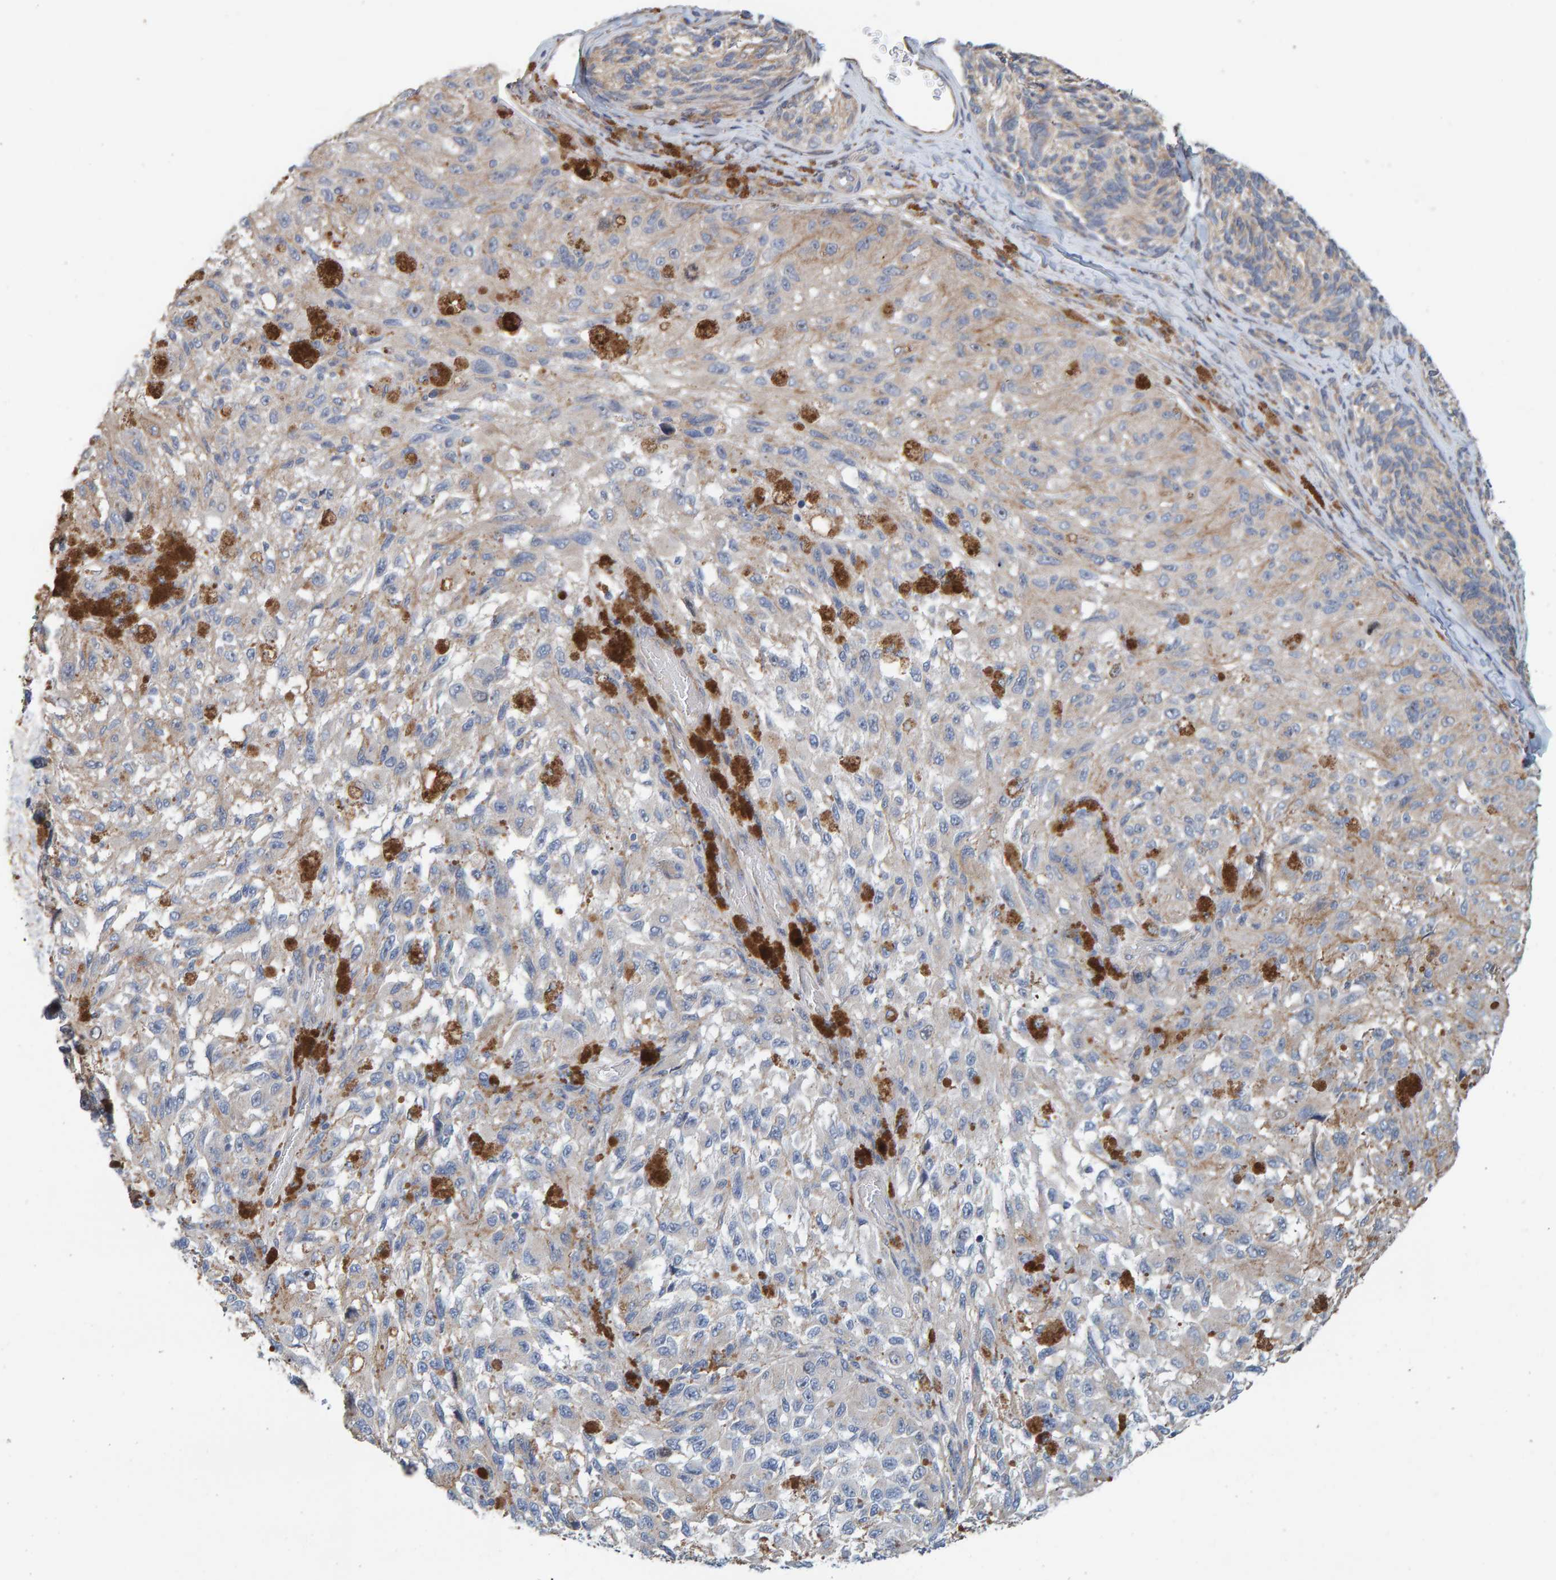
{"staining": {"intensity": "weak", "quantity": "25%-75%", "location": "cytoplasmic/membranous"}, "tissue": "melanoma", "cell_type": "Tumor cells", "image_type": "cancer", "snomed": [{"axis": "morphology", "description": "Malignant melanoma, NOS"}, {"axis": "topography", "description": "Skin"}], "caption": "Malignant melanoma stained with a brown dye demonstrates weak cytoplasmic/membranous positive expression in approximately 25%-75% of tumor cells.", "gene": "RGP1", "patient": {"sex": "female", "age": 73}}